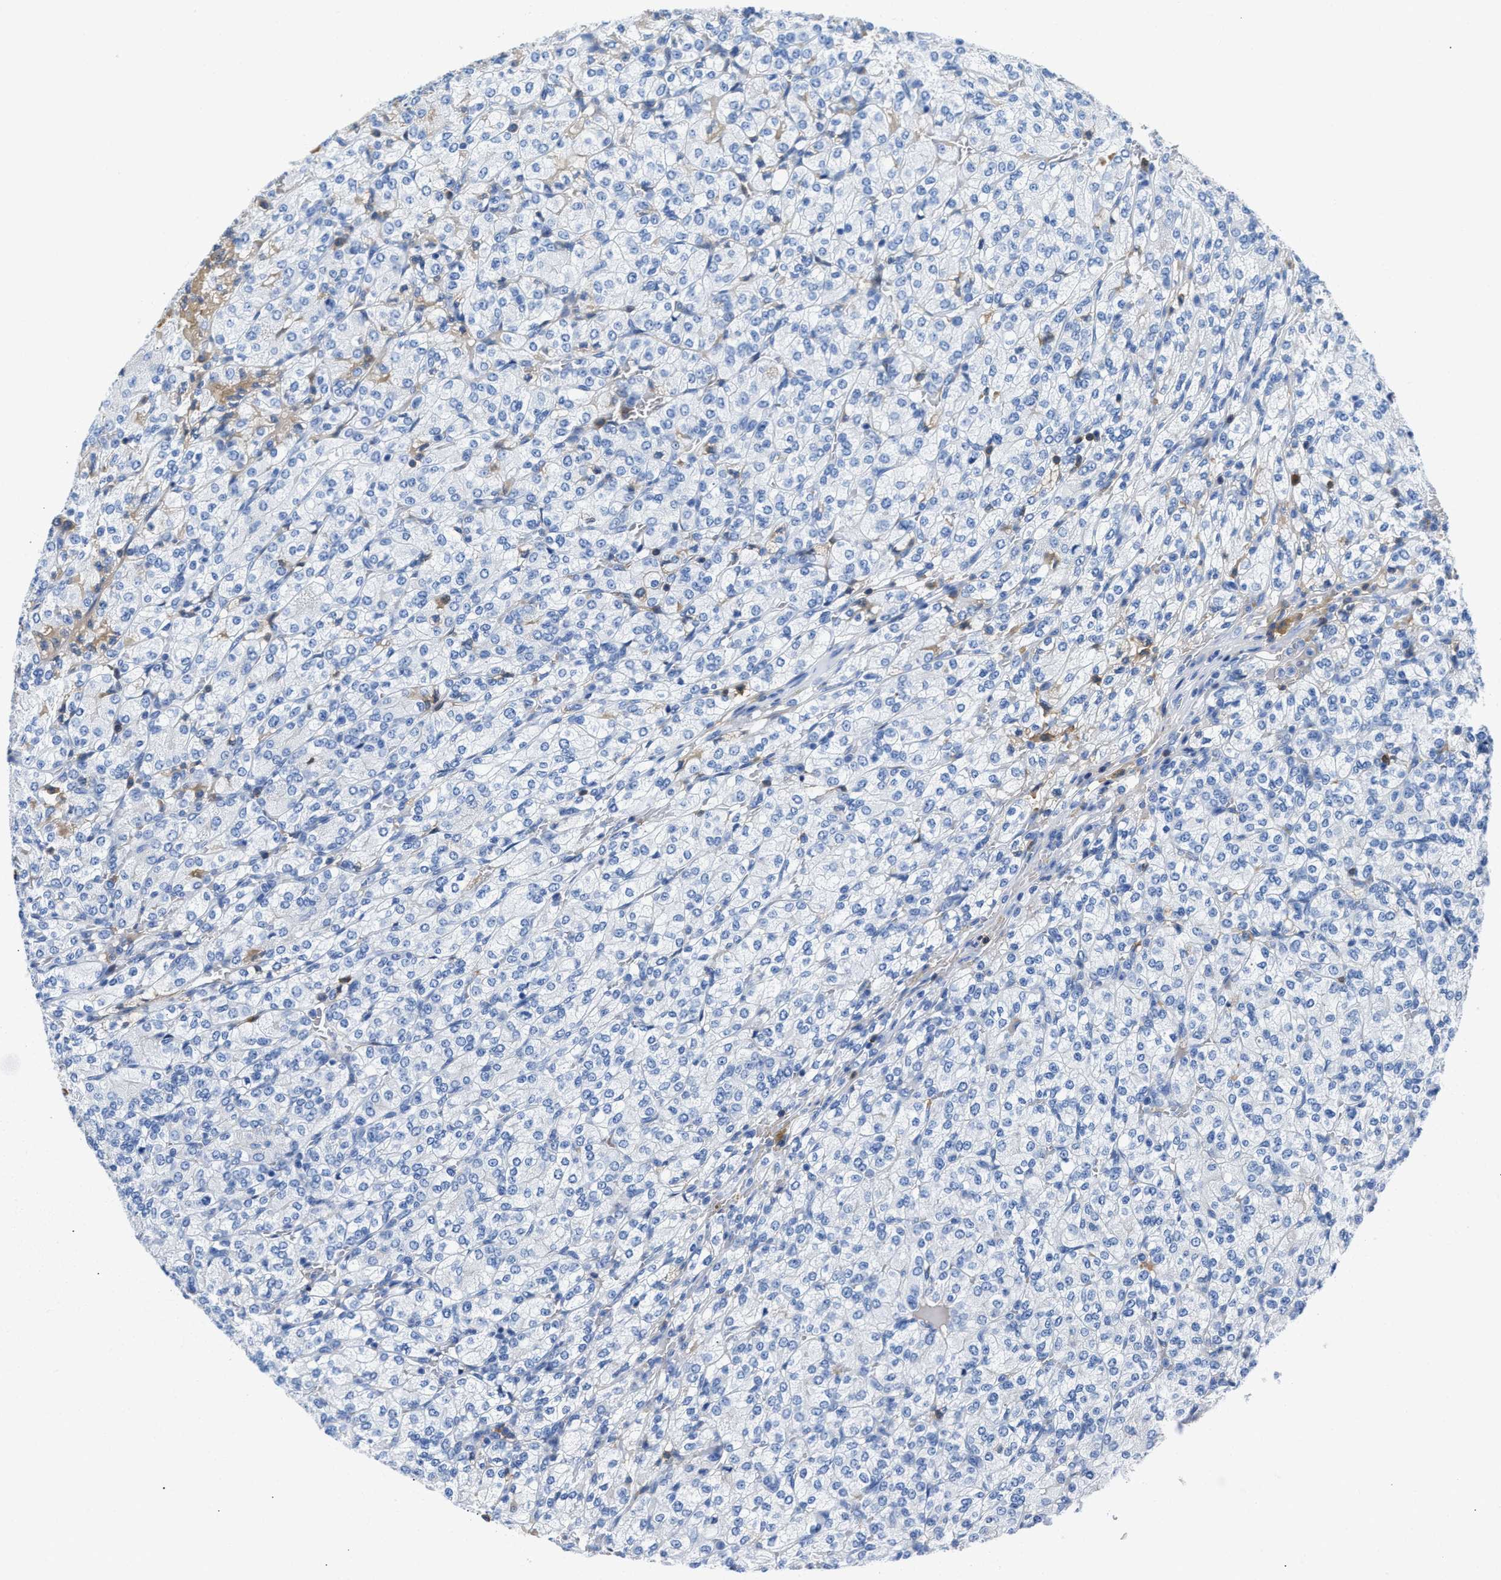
{"staining": {"intensity": "negative", "quantity": "none", "location": "none"}, "tissue": "renal cancer", "cell_type": "Tumor cells", "image_type": "cancer", "snomed": [{"axis": "morphology", "description": "Adenocarcinoma, NOS"}, {"axis": "topography", "description": "Kidney"}], "caption": "There is no significant staining in tumor cells of renal cancer.", "gene": "GC", "patient": {"sex": "male", "age": 77}}